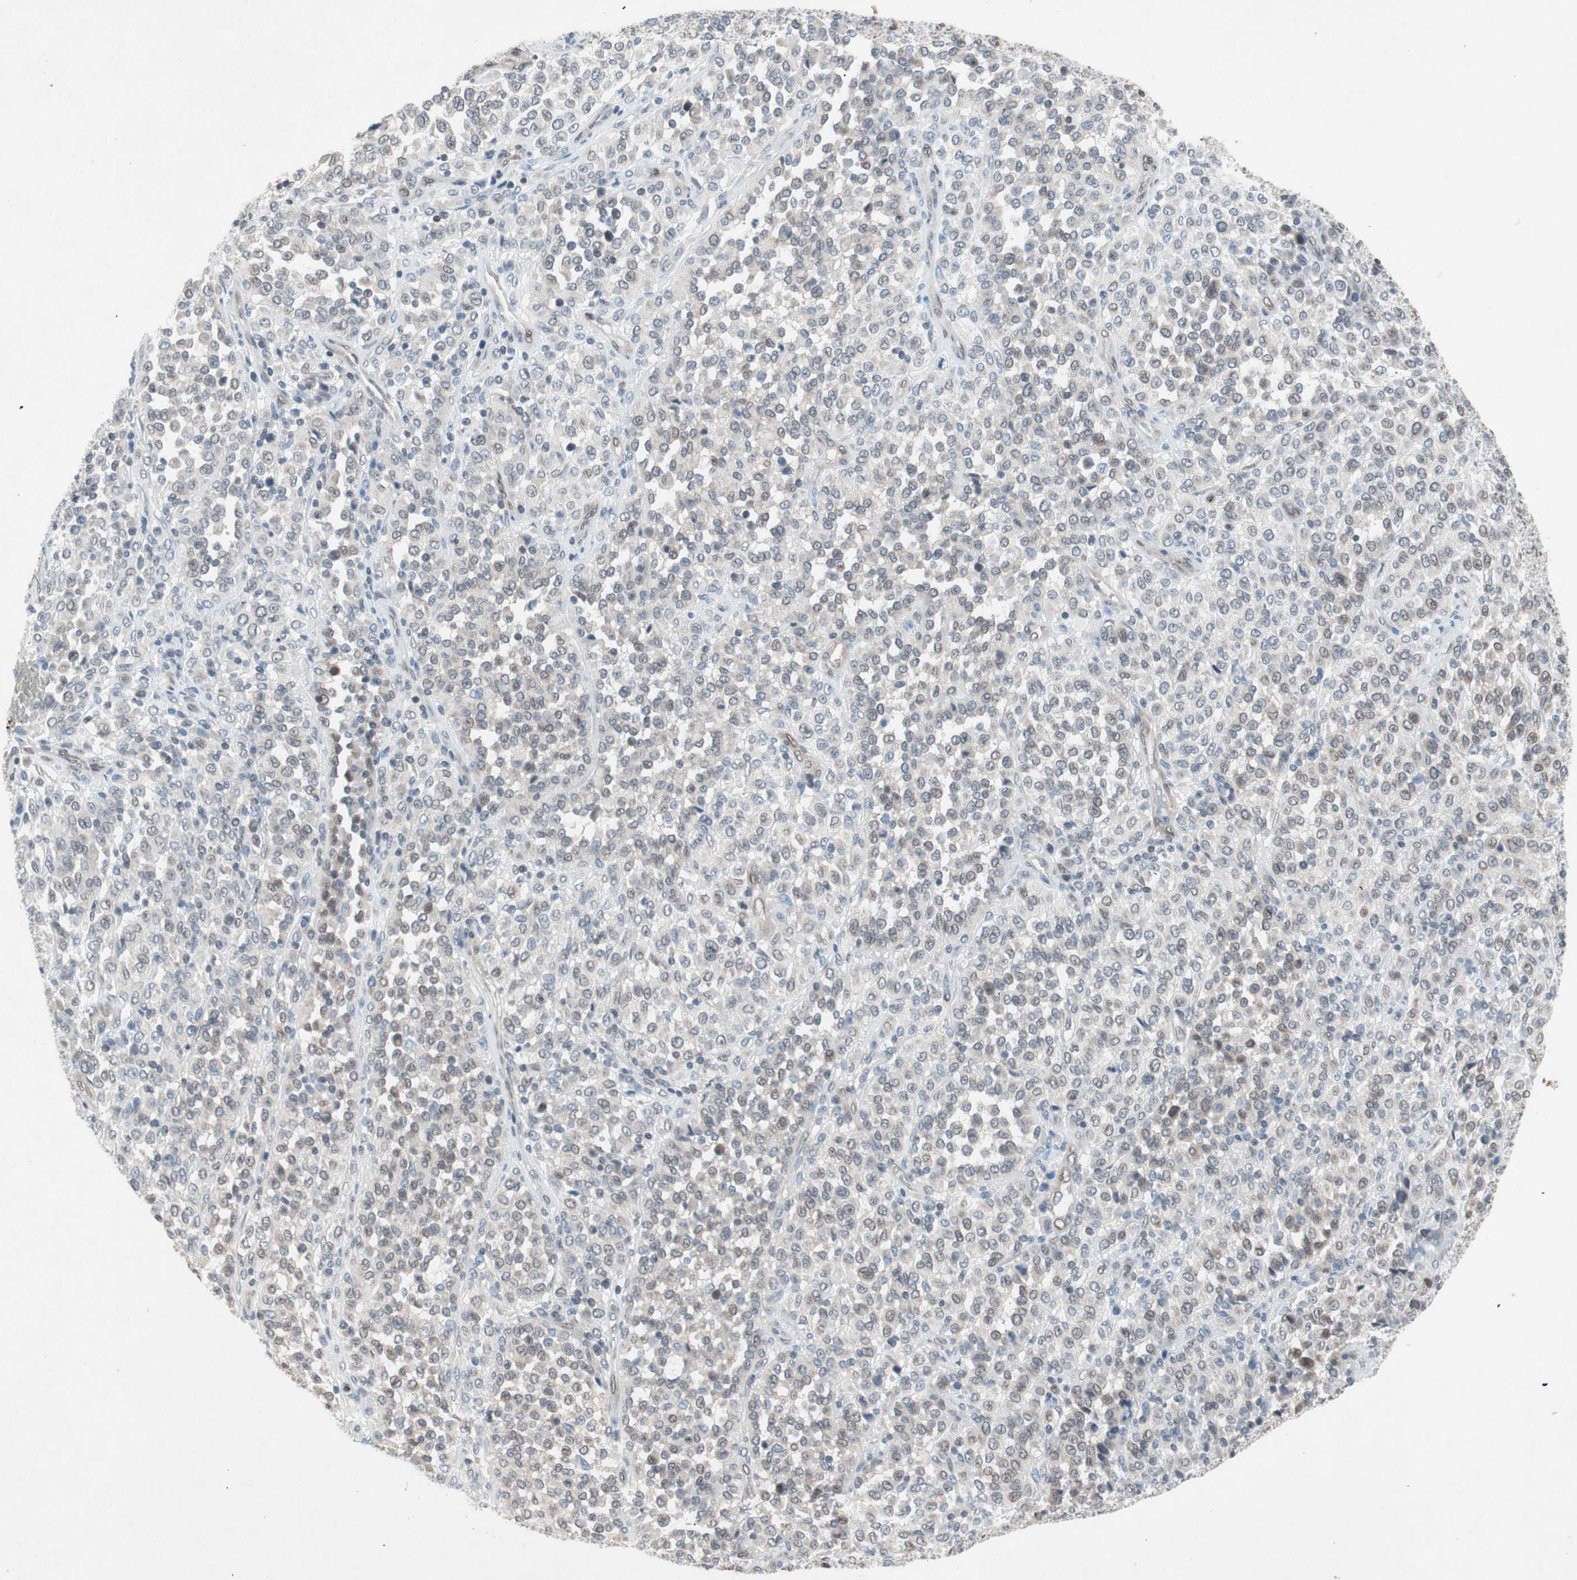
{"staining": {"intensity": "negative", "quantity": "none", "location": "none"}, "tissue": "melanoma", "cell_type": "Tumor cells", "image_type": "cancer", "snomed": [{"axis": "morphology", "description": "Malignant melanoma, Metastatic site"}, {"axis": "topography", "description": "Pancreas"}], "caption": "Immunohistochemical staining of malignant melanoma (metastatic site) exhibits no significant expression in tumor cells.", "gene": "ARNT2", "patient": {"sex": "female", "age": 30}}